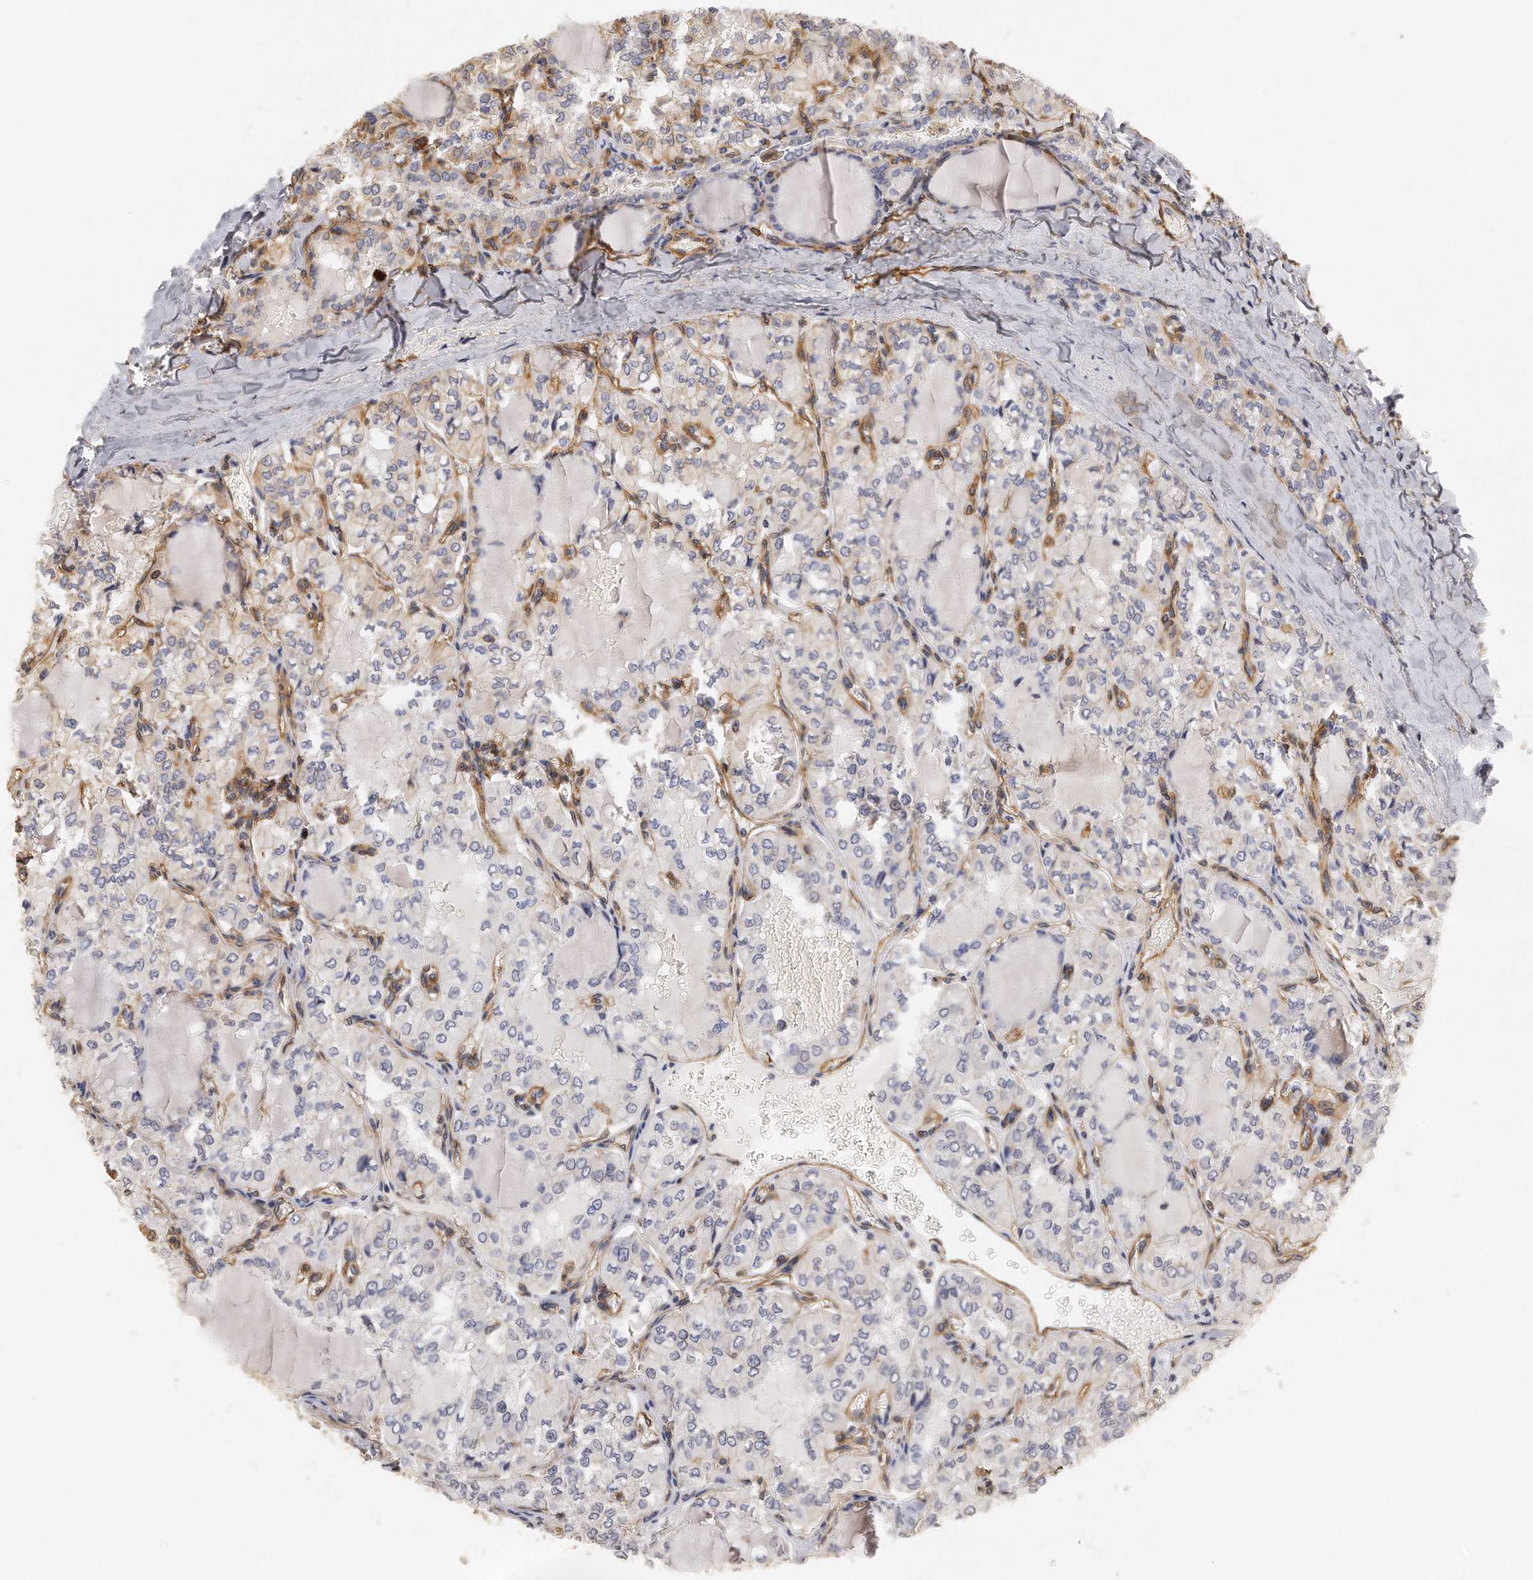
{"staining": {"intensity": "moderate", "quantity": "25%-75%", "location": "cytoplasmic/membranous"}, "tissue": "thyroid cancer", "cell_type": "Tumor cells", "image_type": "cancer", "snomed": [{"axis": "morphology", "description": "Papillary adenocarcinoma, NOS"}, {"axis": "topography", "description": "Thyroid gland"}], "caption": "Immunohistochemistry (DAB (3,3'-diaminobenzidine)) staining of thyroid cancer (papillary adenocarcinoma) shows moderate cytoplasmic/membranous protein positivity in approximately 25%-75% of tumor cells.", "gene": "CHST7", "patient": {"sex": "male", "age": 20}}